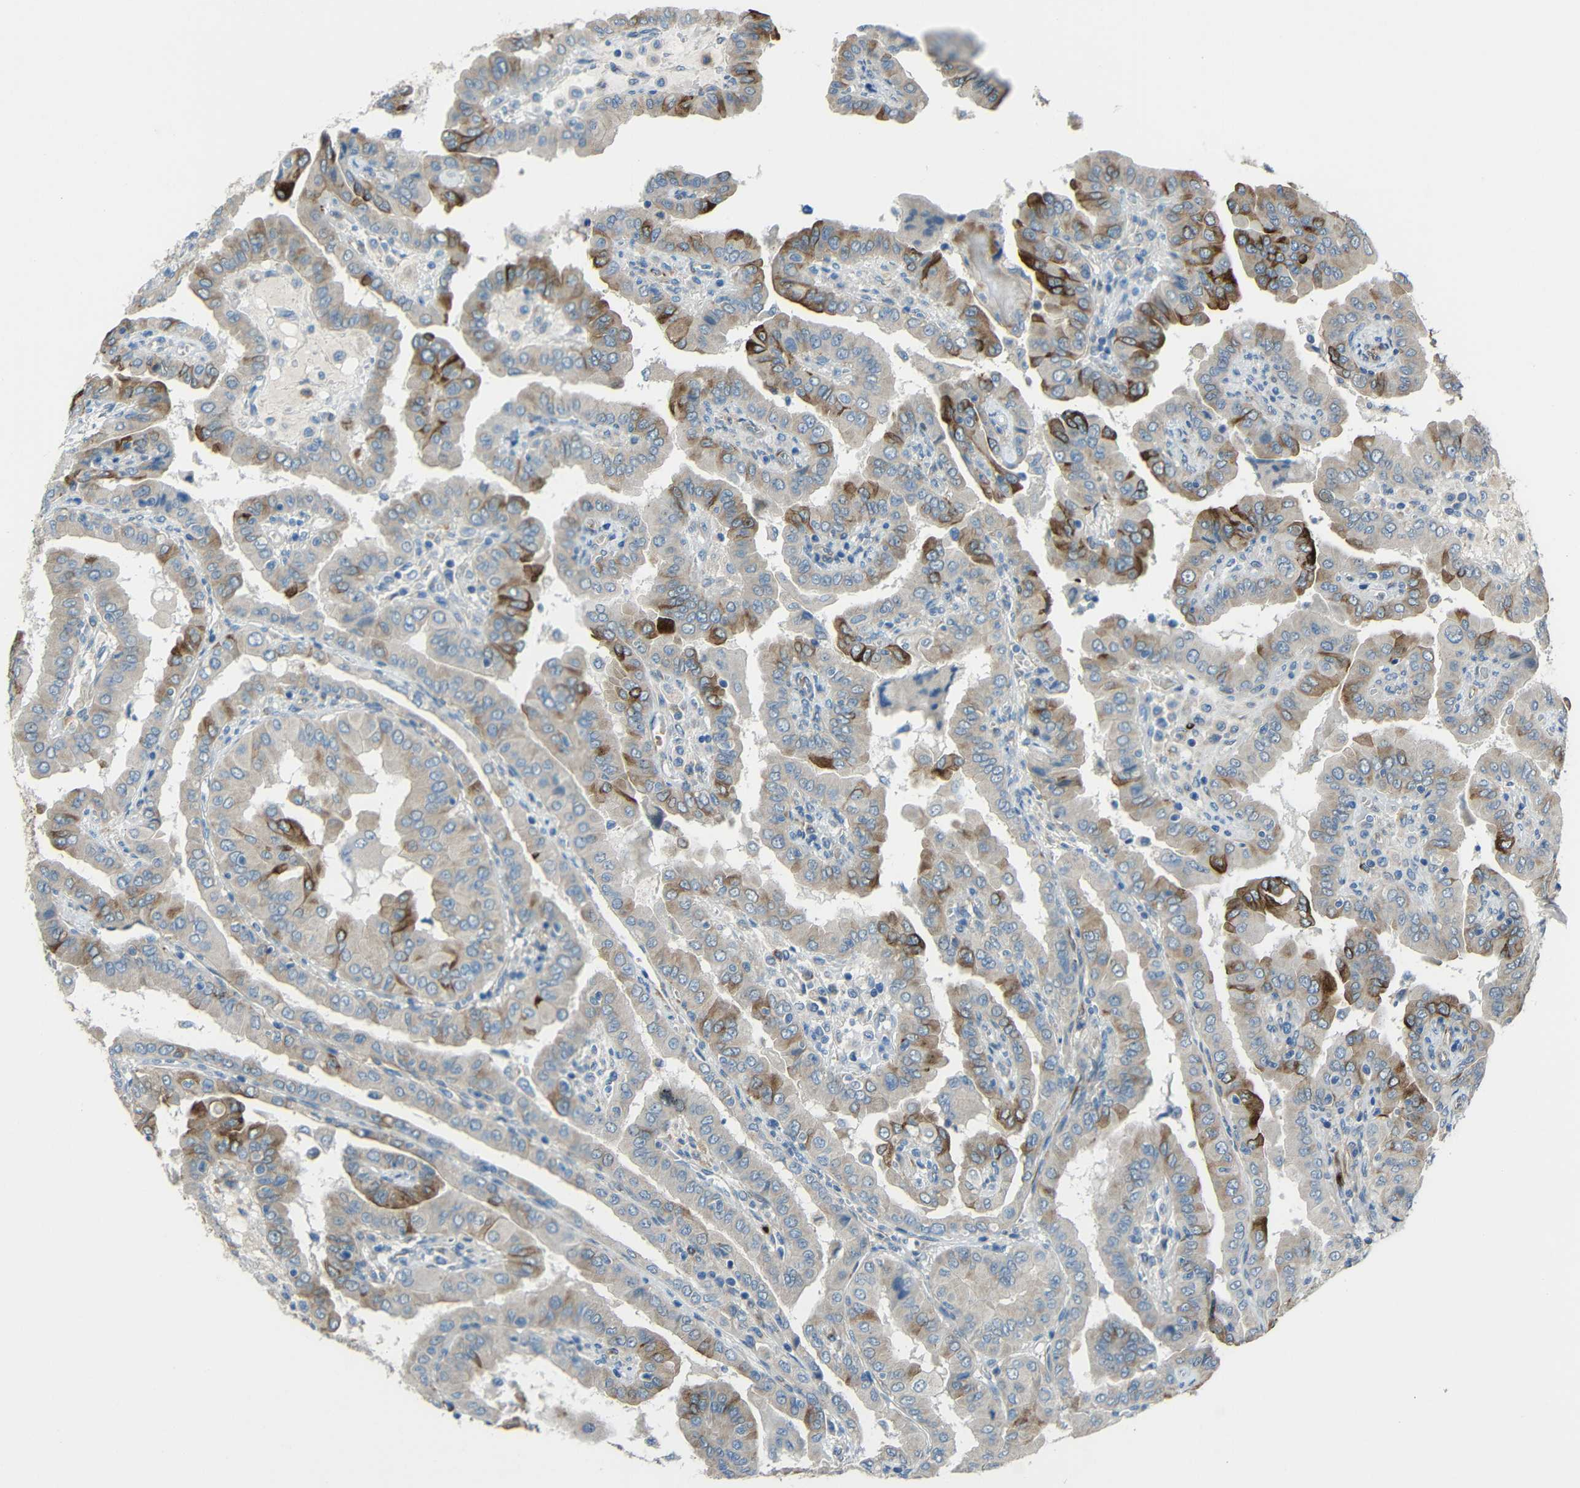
{"staining": {"intensity": "strong", "quantity": "<25%", "location": "cytoplasmic/membranous"}, "tissue": "thyroid cancer", "cell_type": "Tumor cells", "image_type": "cancer", "snomed": [{"axis": "morphology", "description": "Papillary adenocarcinoma, NOS"}, {"axis": "topography", "description": "Thyroid gland"}], "caption": "Immunohistochemical staining of human papillary adenocarcinoma (thyroid) reveals medium levels of strong cytoplasmic/membranous staining in approximately <25% of tumor cells.", "gene": "DCLK1", "patient": {"sex": "male", "age": 33}}